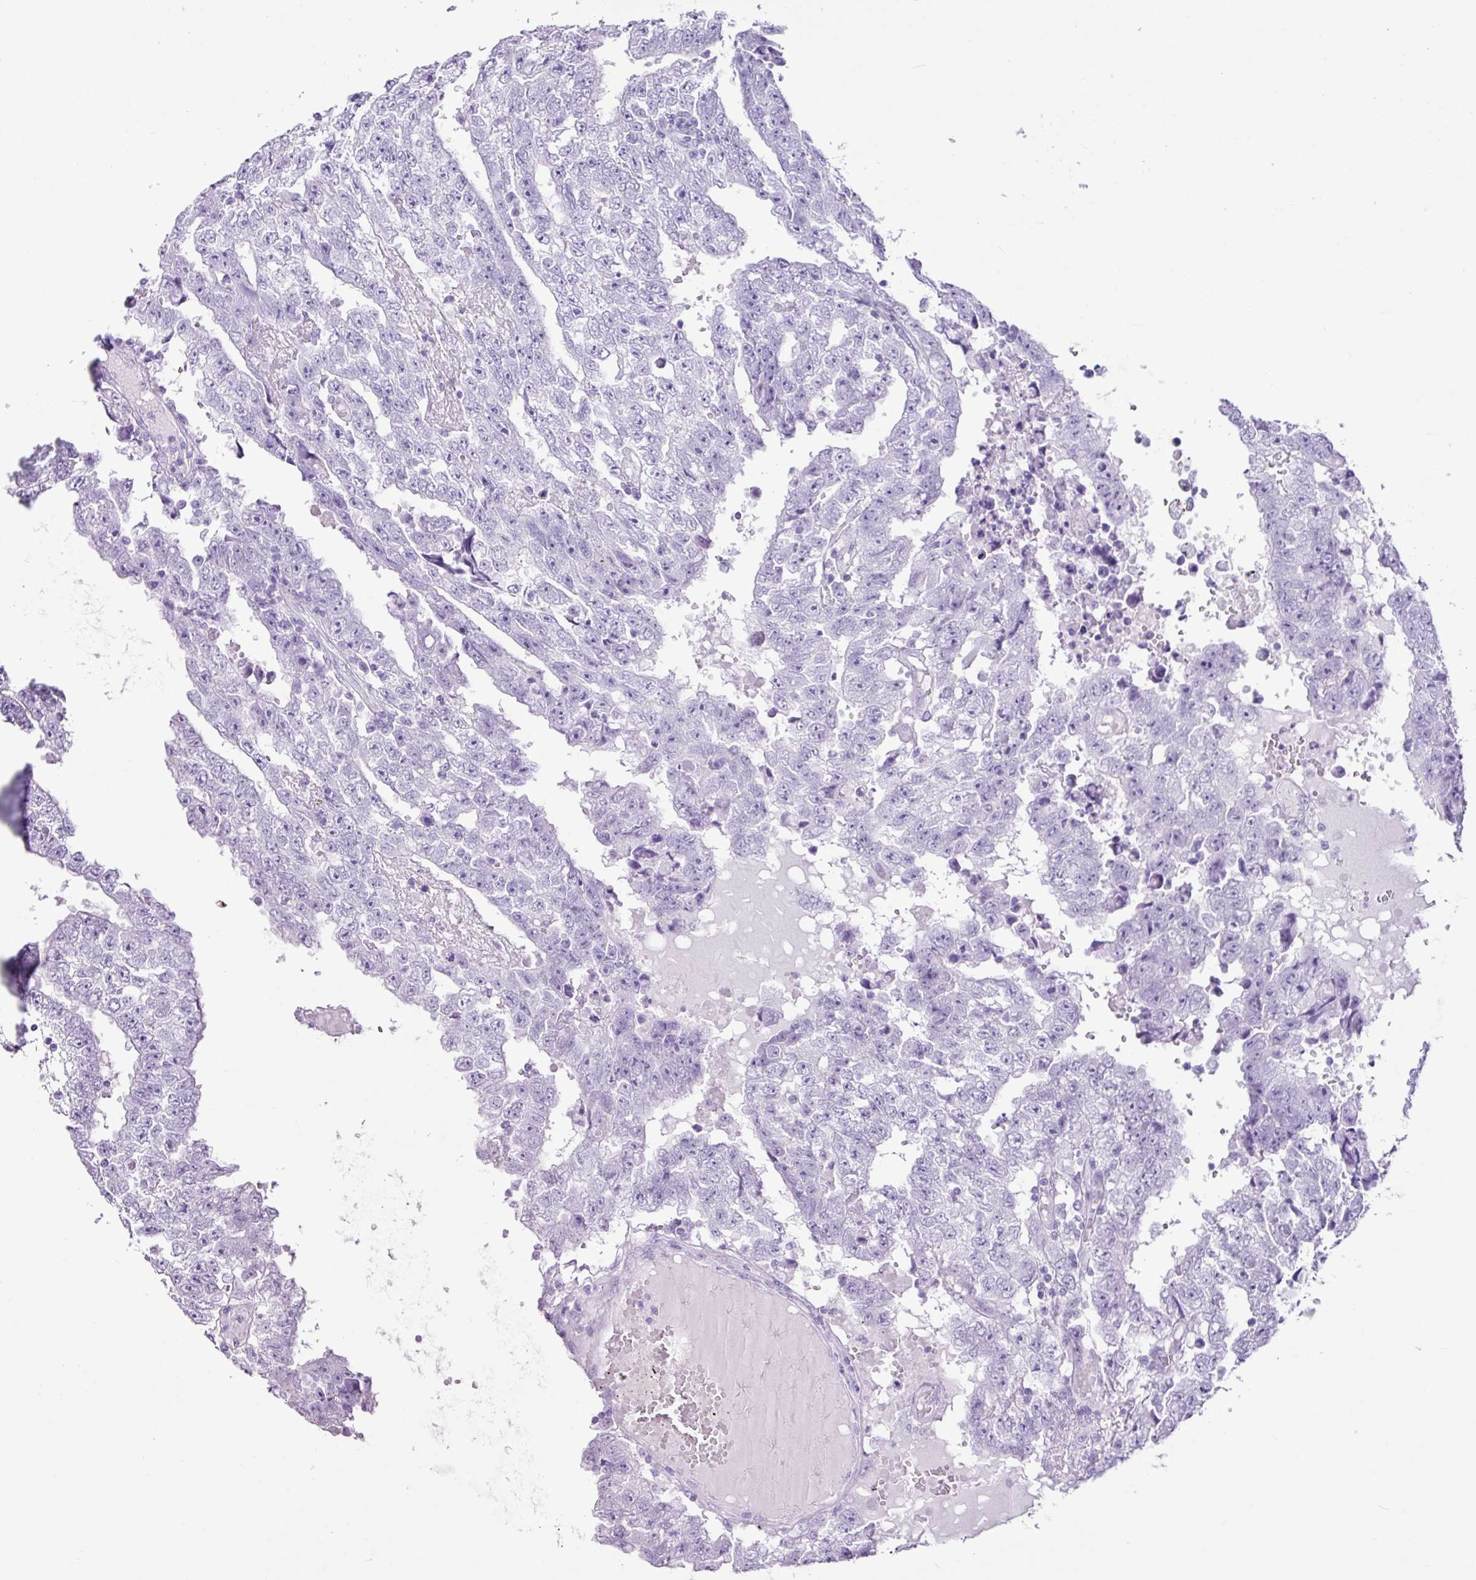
{"staining": {"intensity": "negative", "quantity": "none", "location": "none"}, "tissue": "testis cancer", "cell_type": "Tumor cells", "image_type": "cancer", "snomed": [{"axis": "morphology", "description": "Carcinoma, Embryonal, NOS"}, {"axis": "topography", "description": "Testis"}], "caption": "Tumor cells show no significant staining in testis embryonal carcinoma. (Stains: DAB (3,3'-diaminobenzidine) immunohistochemistry (IHC) with hematoxylin counter stain, Microscopy: brightfield microscopy at high magnification).", "gene": "PGR", "patient": {"sex": "male", "age": 25}}